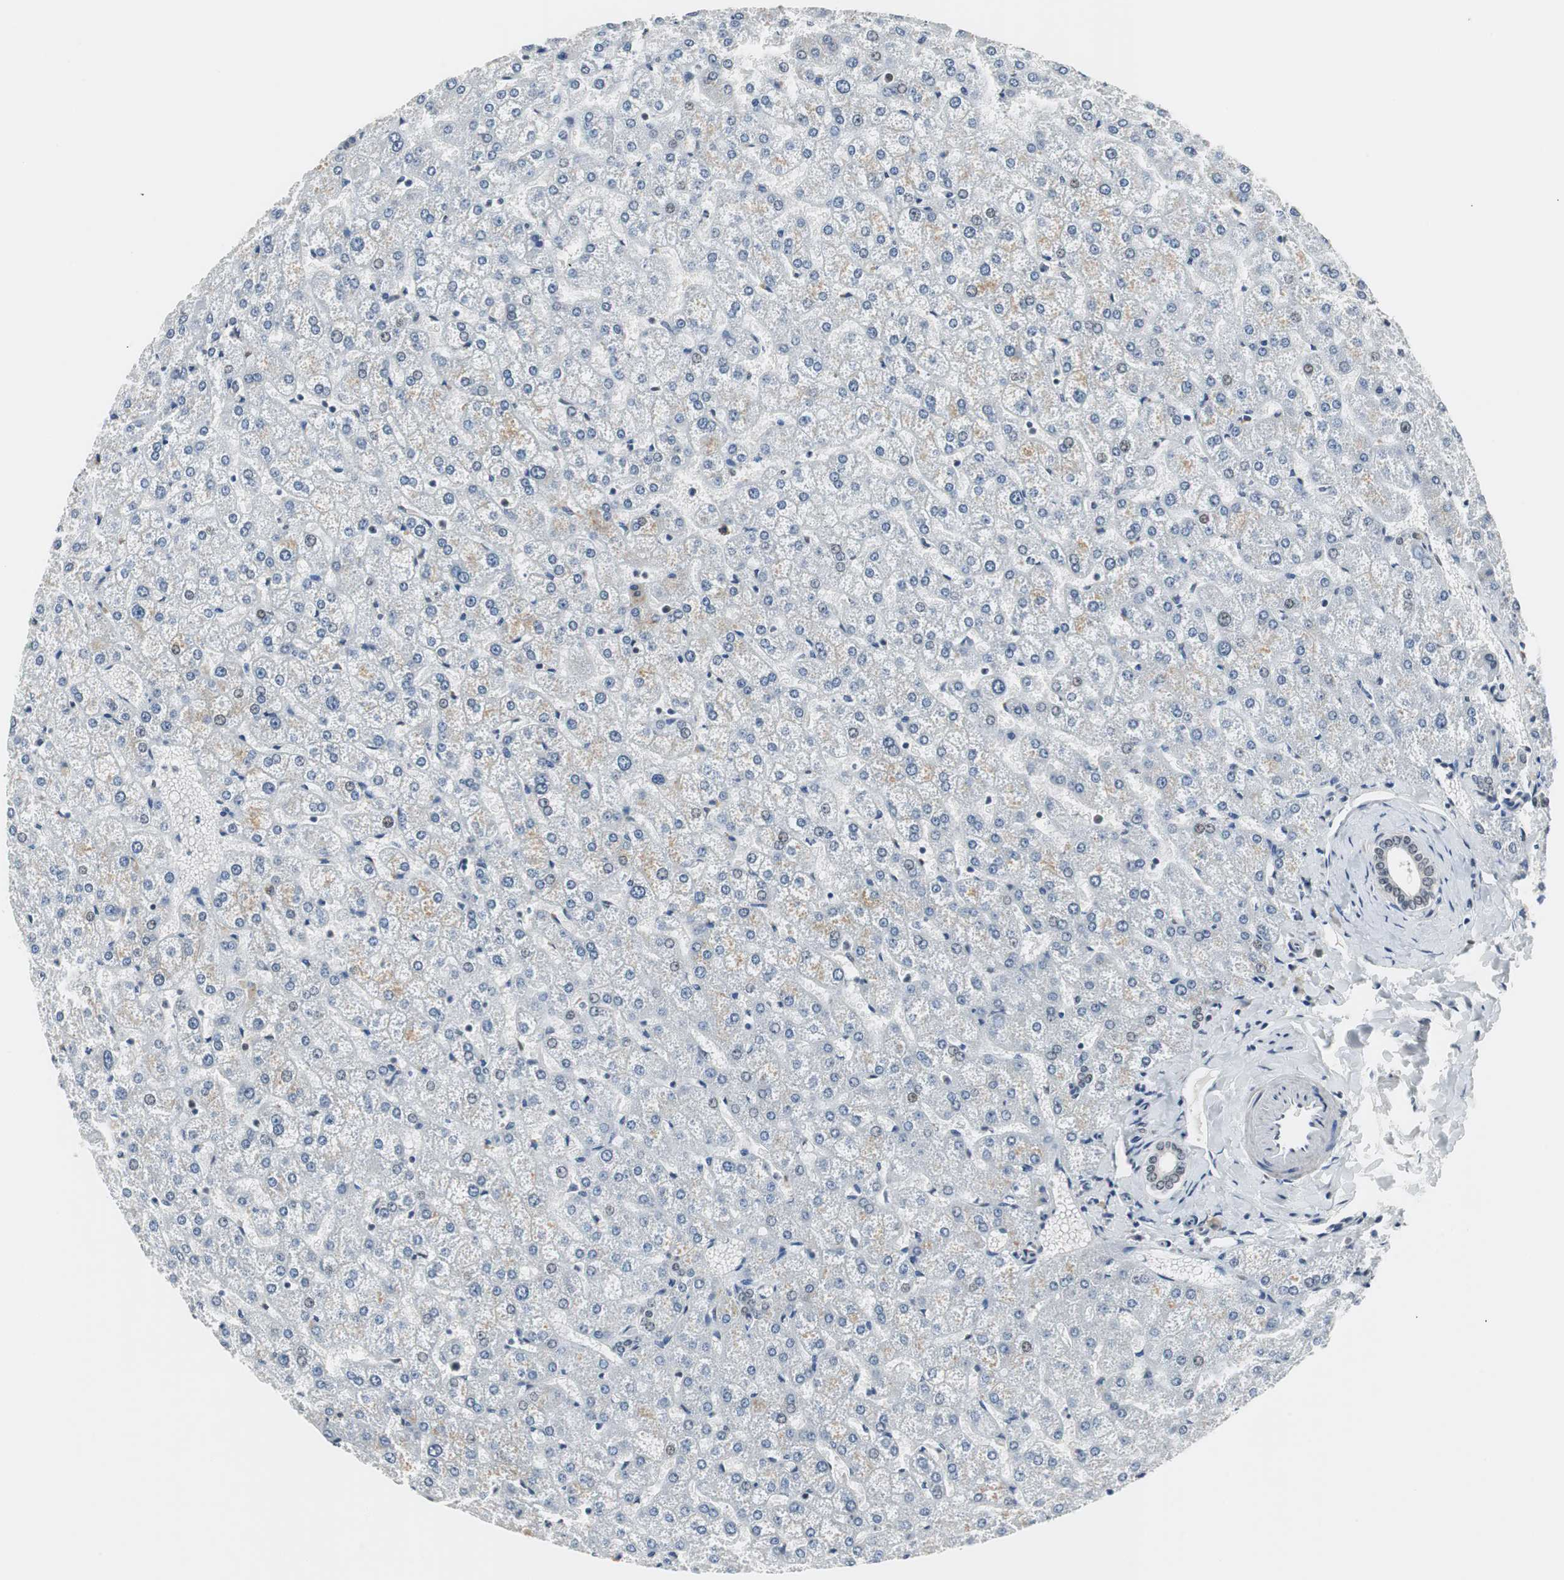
{"staining": {"intensity": "negative", "quantity": "none", "location": "none"}, "tissue": "liver", "cell_type": "Cholangiocytes", "image_type": "normal", "snomed": [{"axis": "morphology", "description": "Normal tissue, NOS"}, {"axis": "topography", "description": "Liver"}], "caption": "This is an immunohistochemistry (IHC) histopathology image of benign human liver. There is no expression in cholangiocytes.", "gene": "TAF7", "patient": {"sex": "female", "age": 32}}